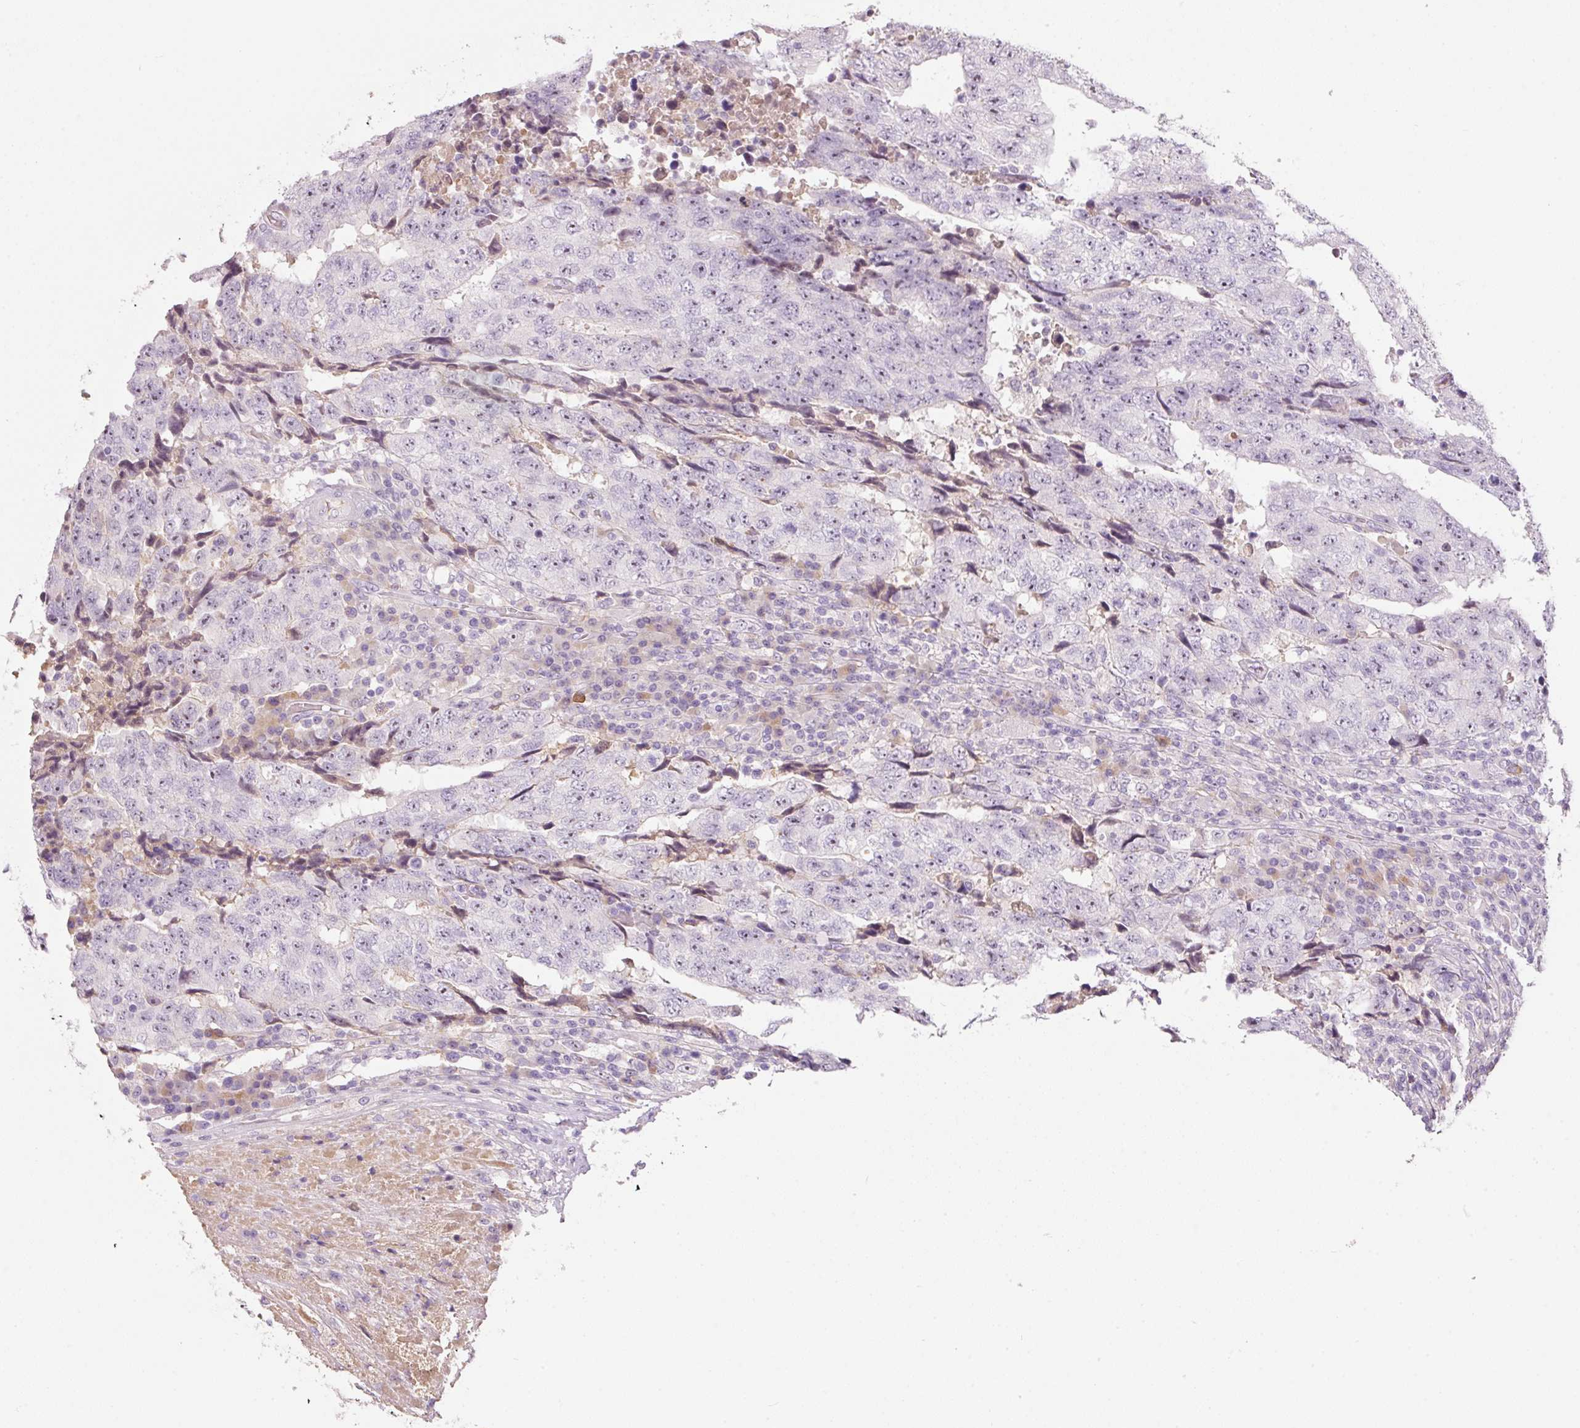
{"staining": {"intensity": "weak", "quantity": "<25%", "location": "nuclear"}, "tissue": "testis cancer", "cell_type": "Tumor cells", "image_type": "cancer", "snomed": [{"axis": "morphology", "description": "Necrosis, NOS"}, {"axis": "morphology", "description": "Carcinoma, Embryonal, NOS"}, {"axis": "topography", "description": "Testis"}], "caption": "Photomicrograph shows no significant protein positivity in tumor cells of testis cancer.", "gene": "TMEM37", "patient": {"sex": "male", "age": 19}}